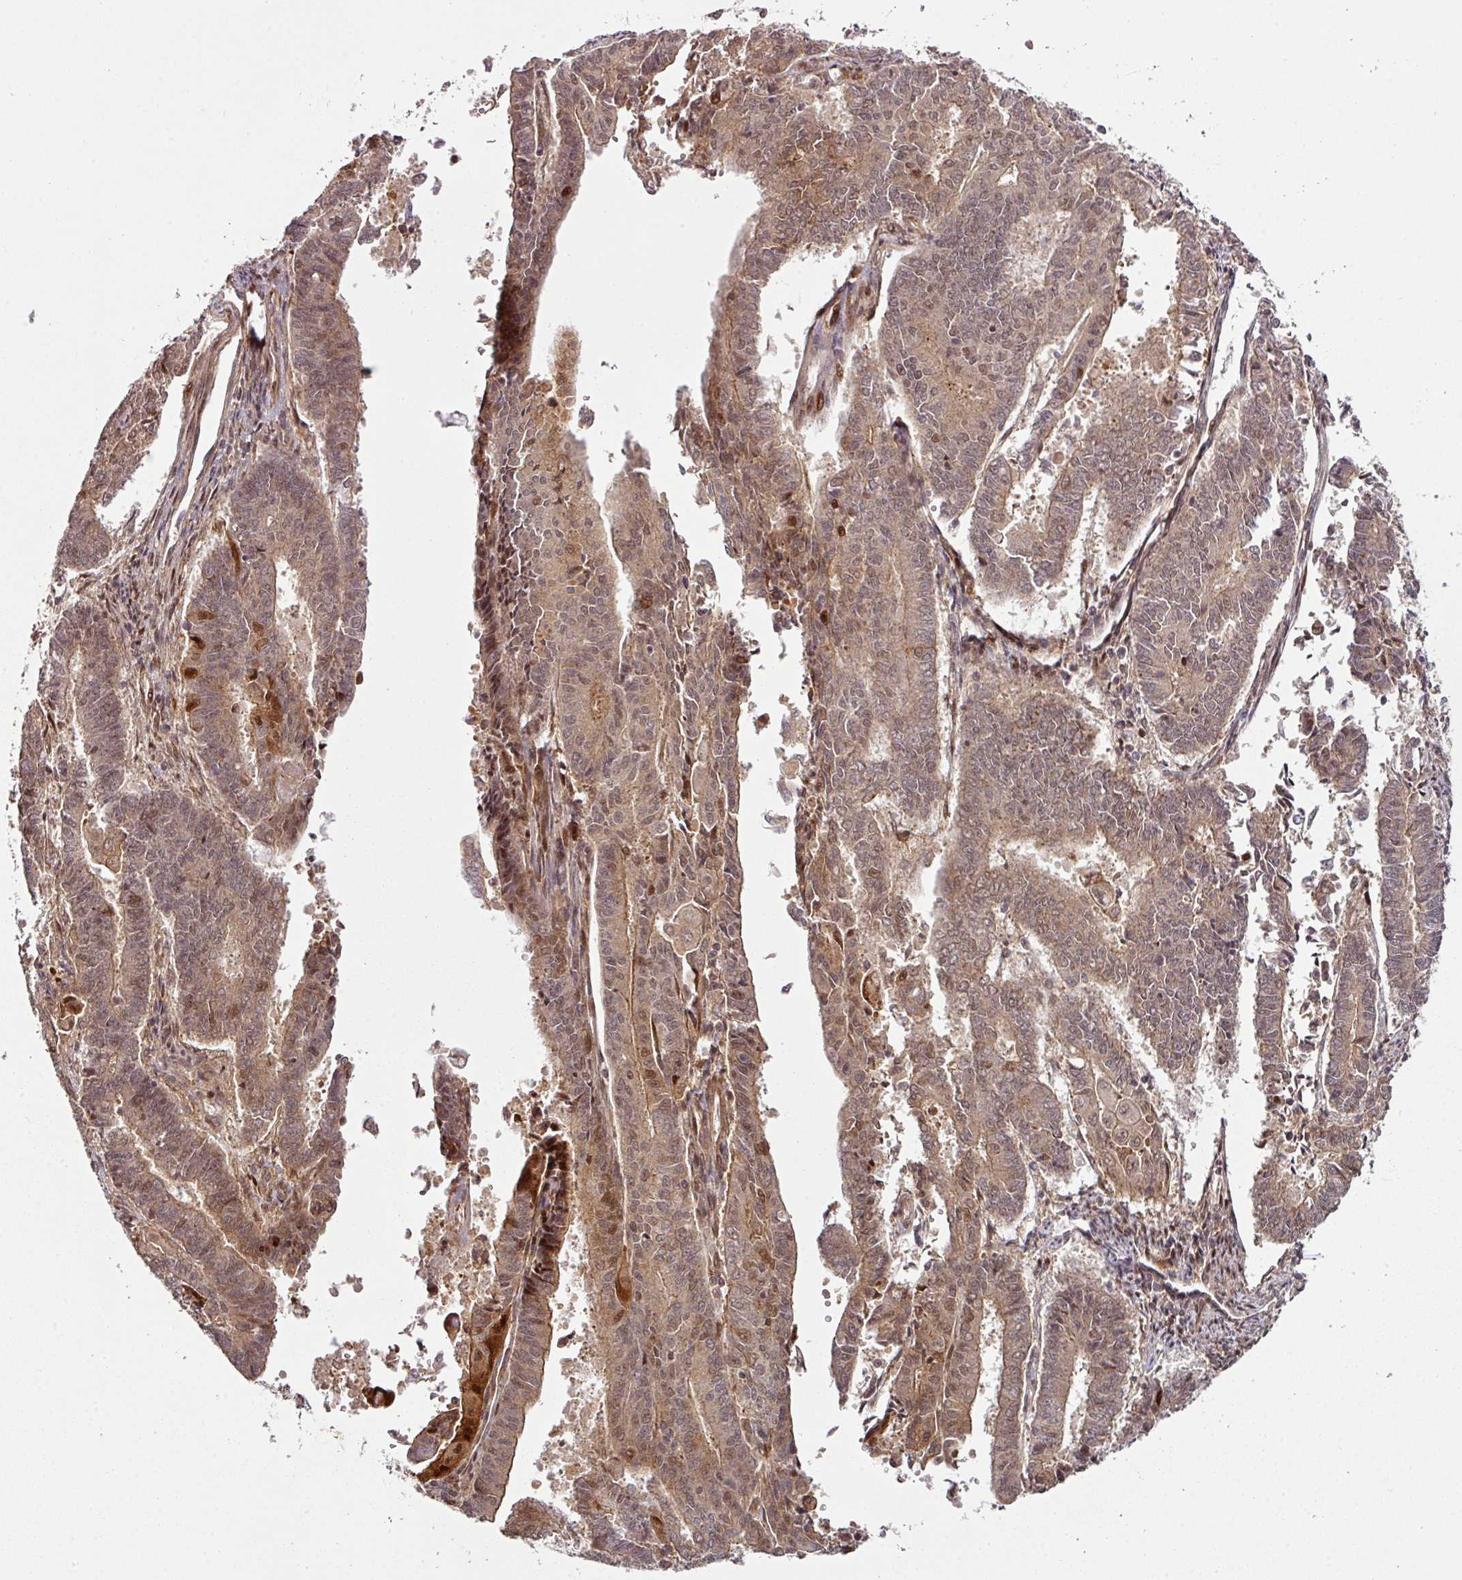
{"staining": {"intensity": "weak", "quantity": ">75%", "location": "cytoplasmic/membranous,nuclear"}, "tissue": "endometrial cancer", "cell_type": "Tumor cells", "image_type": "cancer", "snomed": [{"axis": "morphology", "description": "Adenocarcinoma, NOS"}, {"axis": "topography", "description": "Endometrium"}], "caption": "Human endometrial cancer stained with a brown dye demonstrates weak cytoplasmic/membranous and nuclear positive positivity in about >75% of tumor cells.", "gene": "ATAT1", "patient": {"sex": "female", "age": 59}}